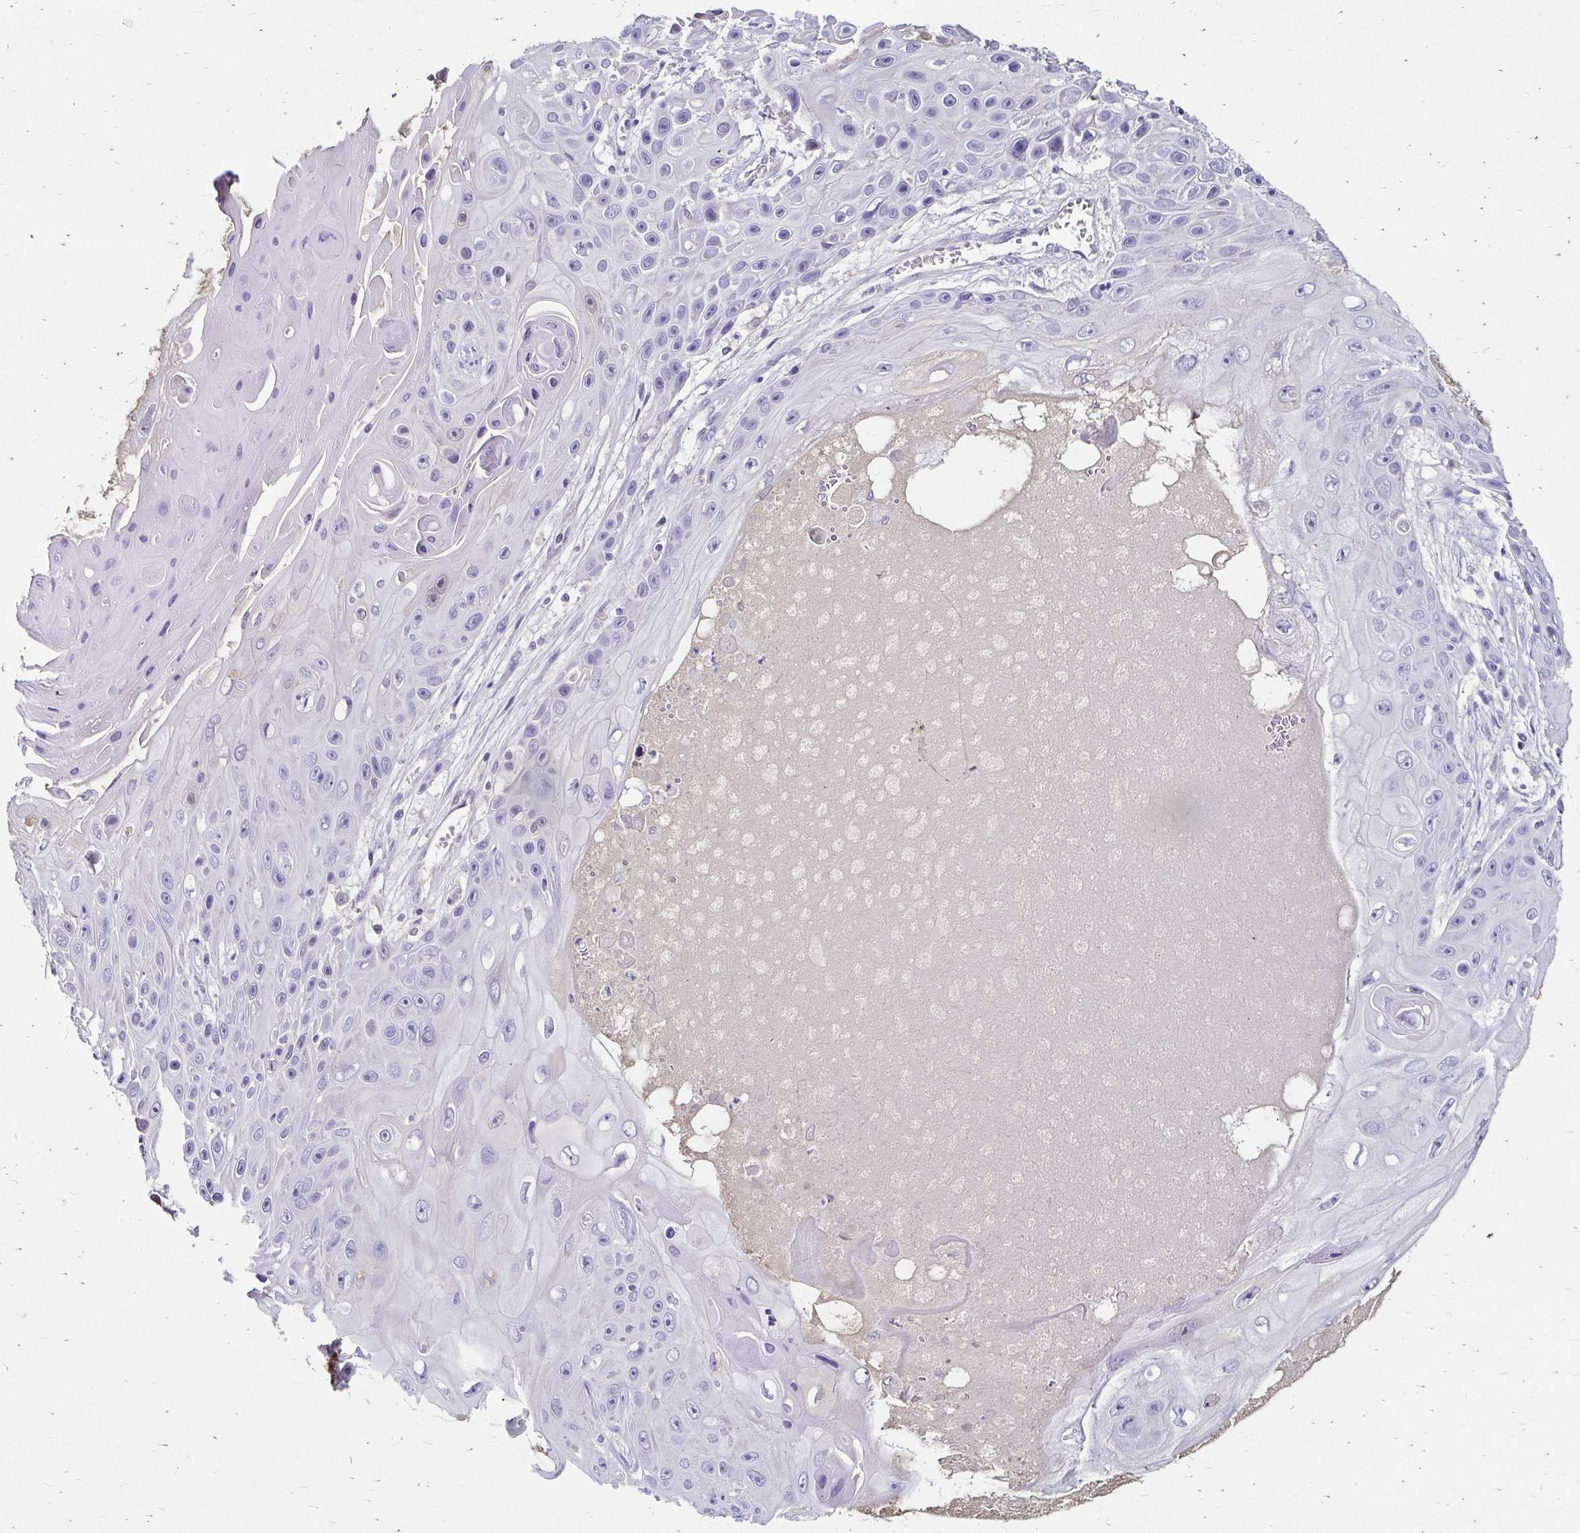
{"staining": {"intensity": "negative", "quantity": "none", "location": "none"}, "tissue": "skin cancer", "cell_type": "Tumor cells", "image_type": "cancer", "snomed": [{"axis": "morphology", "description": "Squamous cell carcinoma, NOS"}, {"axis": "topography", "description": "Skin"}], "caption": "DAB immunohistochemical staining of human skin cancer (squamous cell carcinoma) shows no significant positivity in tumor cells.", "gene": "SCG3", "patient": {"sex": "male", "age": 82}}